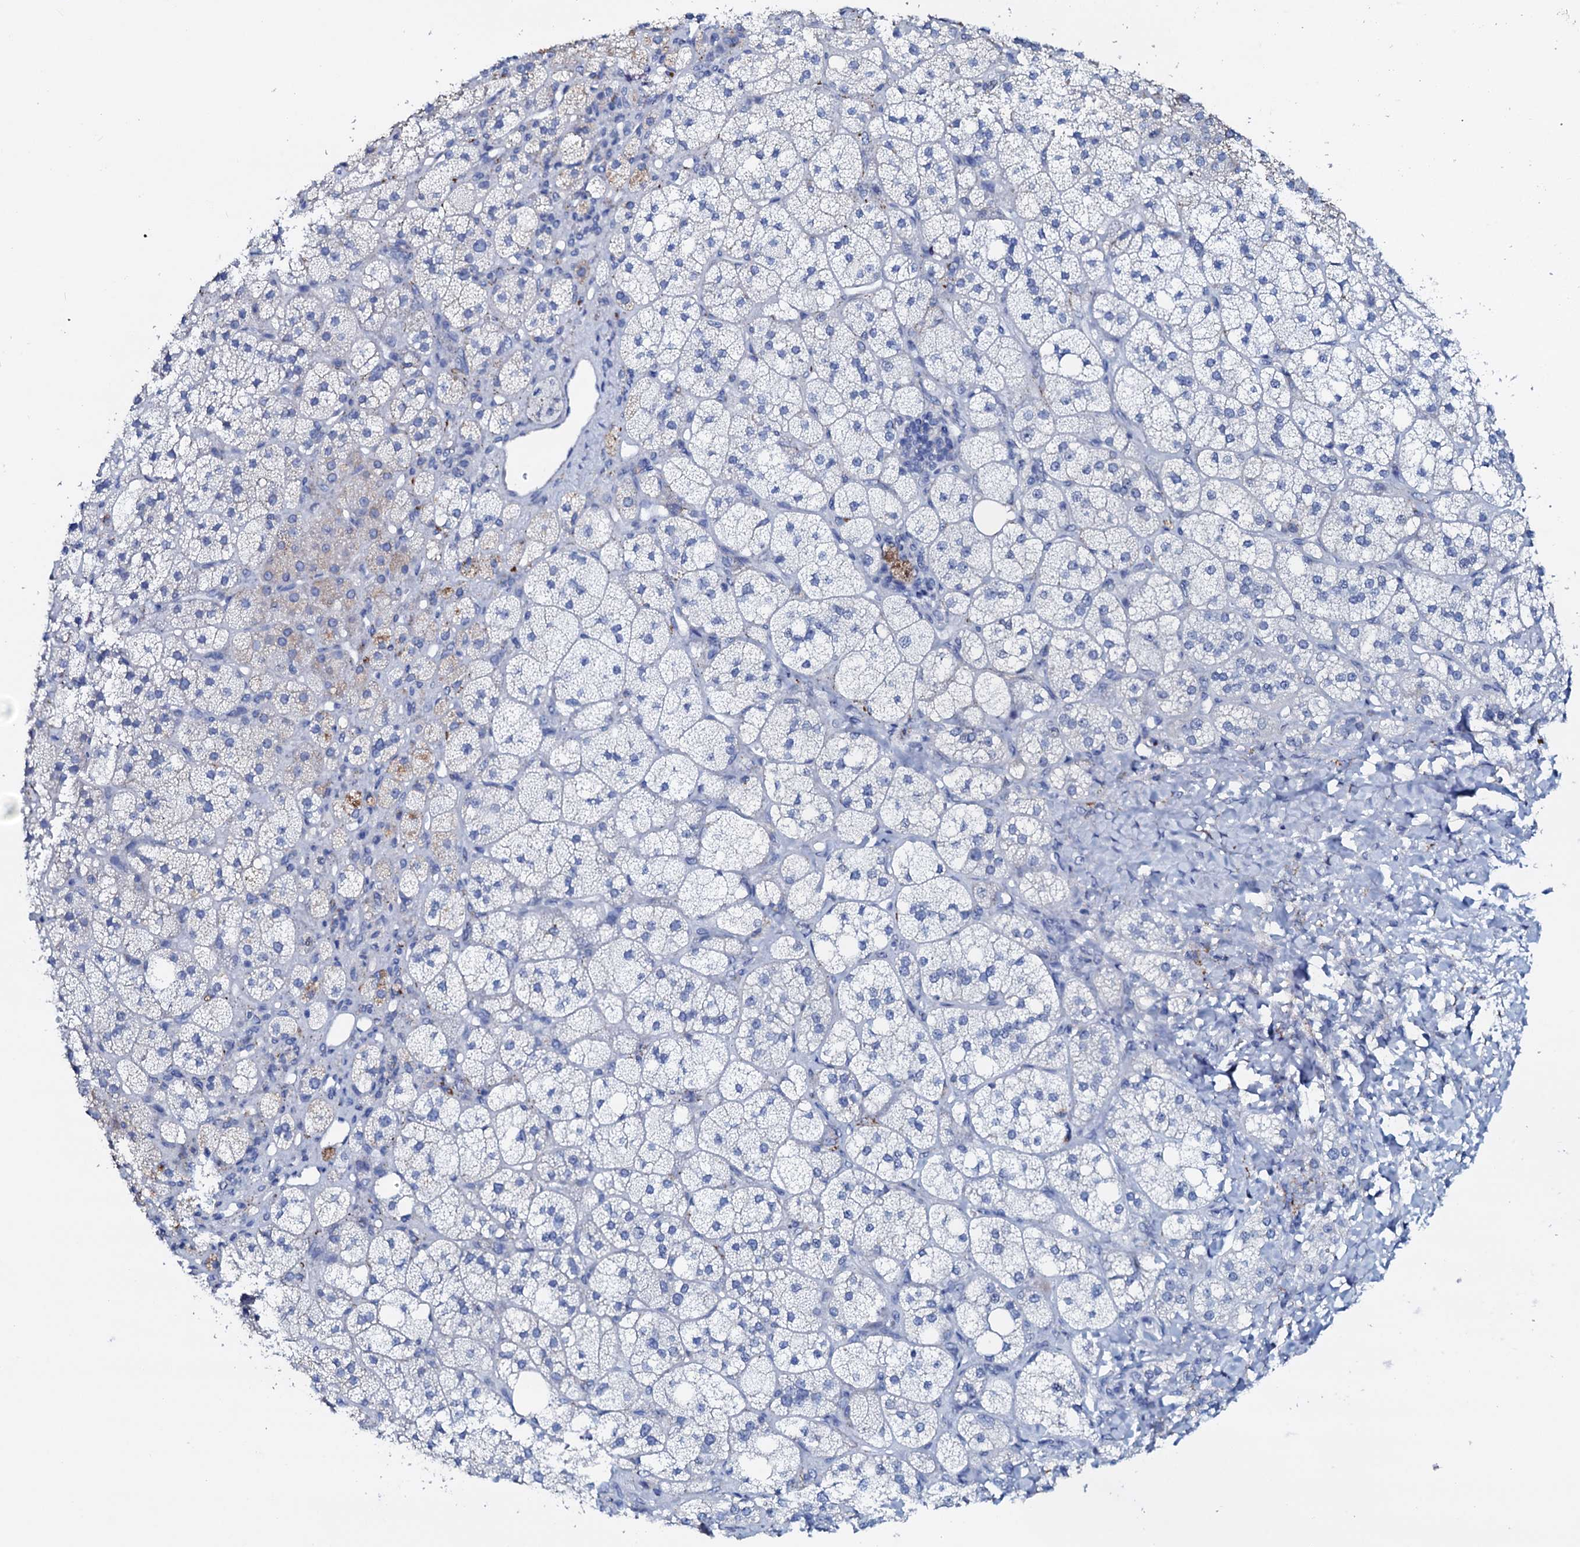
{"staining": {"intensity": "negative", "quantity": "none", "location": "none"}, "tissue": "adrenal gland", "cell_type": "Glandular cells", "image_type": "normal", "snomed": [{"axis": "morphology", "description": "Normal tissue, NOS"}, {"axis": "topography", "description": "Adrenal gland"}], "caption": "IHC micrograph of unremarkable adrenal gland: human adrenal gland stained with DAB demonstrates no significant protein expression in glandular cells.", "gene": "AMER2", "patient": {"sex": "male", "age": 61}}